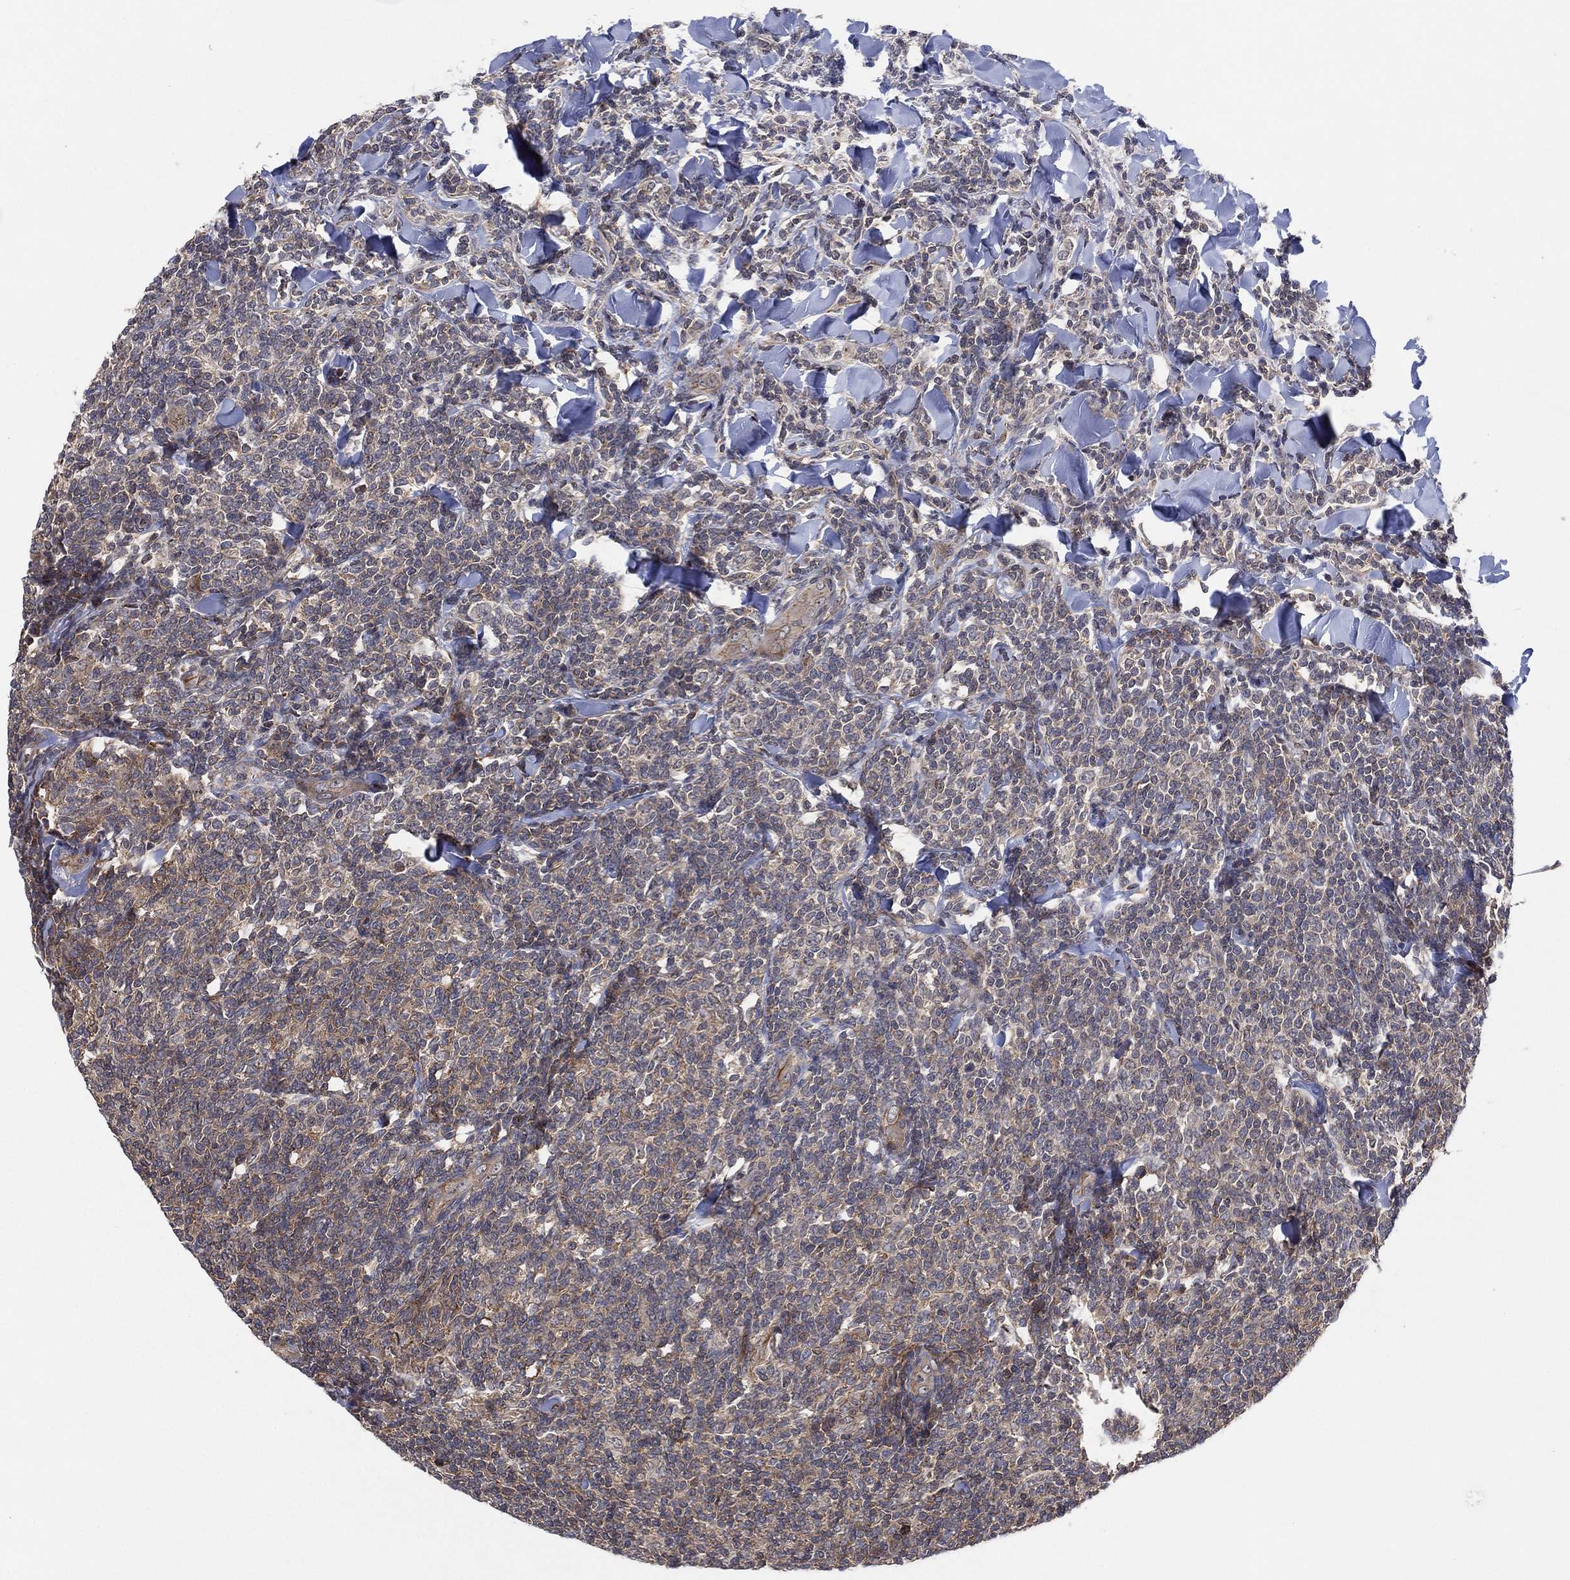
{"staining": {"intensity": "weak", "quantity": "<25%", "location": "cytoplasmic/membranous"}, "tissue": "lymphoma", "cell_type": "Tumor cells", "image_type": "cancer", "snomed": [{"axis": "morphology", "description": "Malignant lymphoma, non-Hodgkin's type, Low grade"}, {"axis": "topography", "description": "Lymph node"}], "caption": "This is a histopathology image of IHC staining of malignant lymphoma, non-Hodgkin's type (low-grade), which shows no expression in tumor cells.", "gene": "TMCO1", "patient": {"sex": "female", "age": 56}}